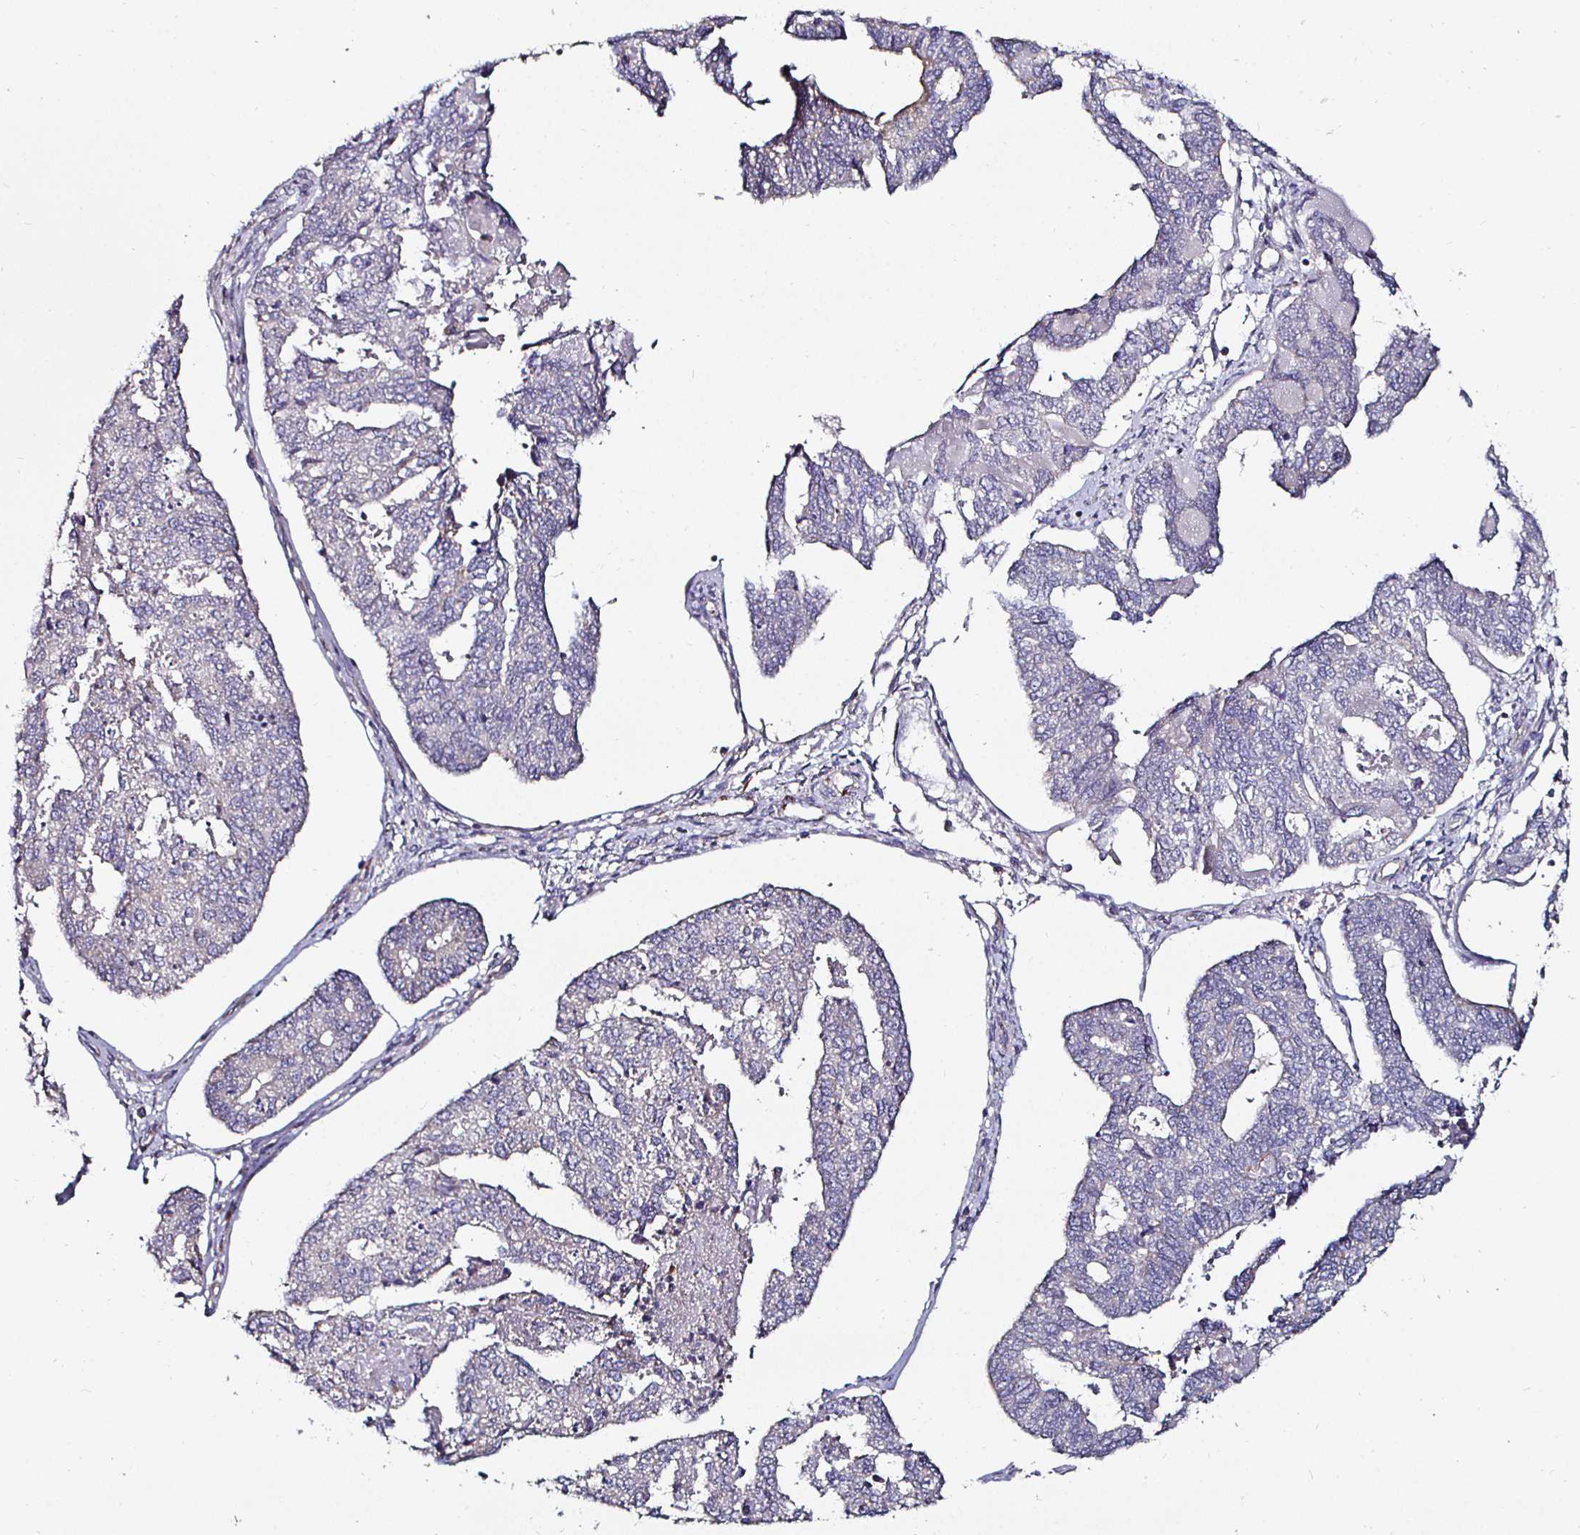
{"staining": {"intensity": "negative", "quantity": "none", "location": "none"}, "tissue": "endometrial cancer", "cell_type": "Tumor cells", "image_type": "cancer", "snomed": [{"axis": "morphology", "description": "Adenocarcinoma, NOS"}, {"axis": "topography", "description": "Endometrium"}], "caption": "Endometrial cancer (adenocarcinoma) stained for a protein using immunohistochemistry shows no positivity tumor cells.", "gene": "NRSN1", "patient": {"sex": "female", "age": 73}}